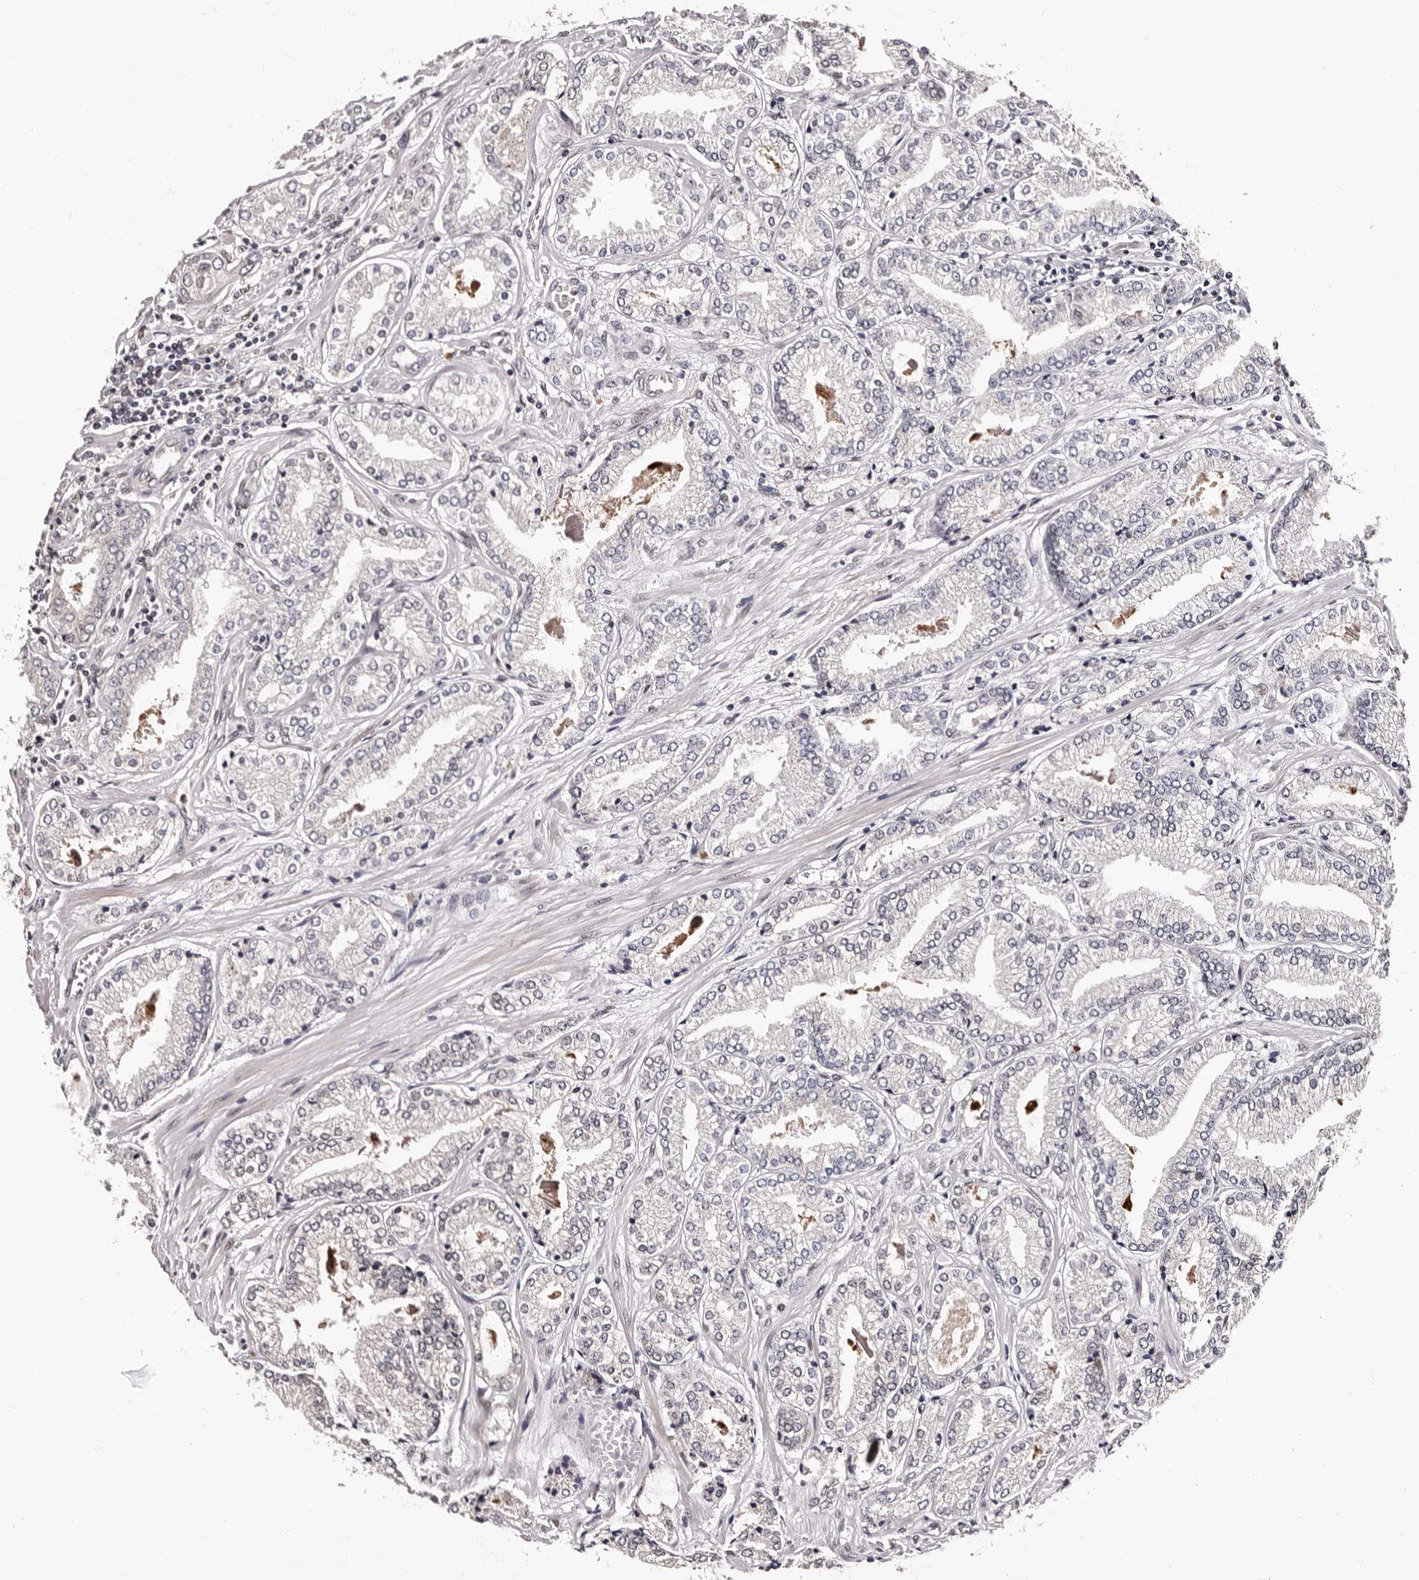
{"staining": {"intensity": "negative", "quantity": "none", "location": "none"}, "tissue": "prostate cancer", "cell_type": "Tumor cells", "image_type": "cancer", "snomed": [{"axis": "morphology", "description": "Adenocarcinoma, Low grade"}, {"axis": "topography", "description": "Prostate"}], "caption": "DAB immunohistochemical staining of human adenocarcinoma (low-grade) (prostate) shows no significant positivity in tumor cells.", "gene": "GLRX3", "patient": {"sex": "male", "age": 62}}